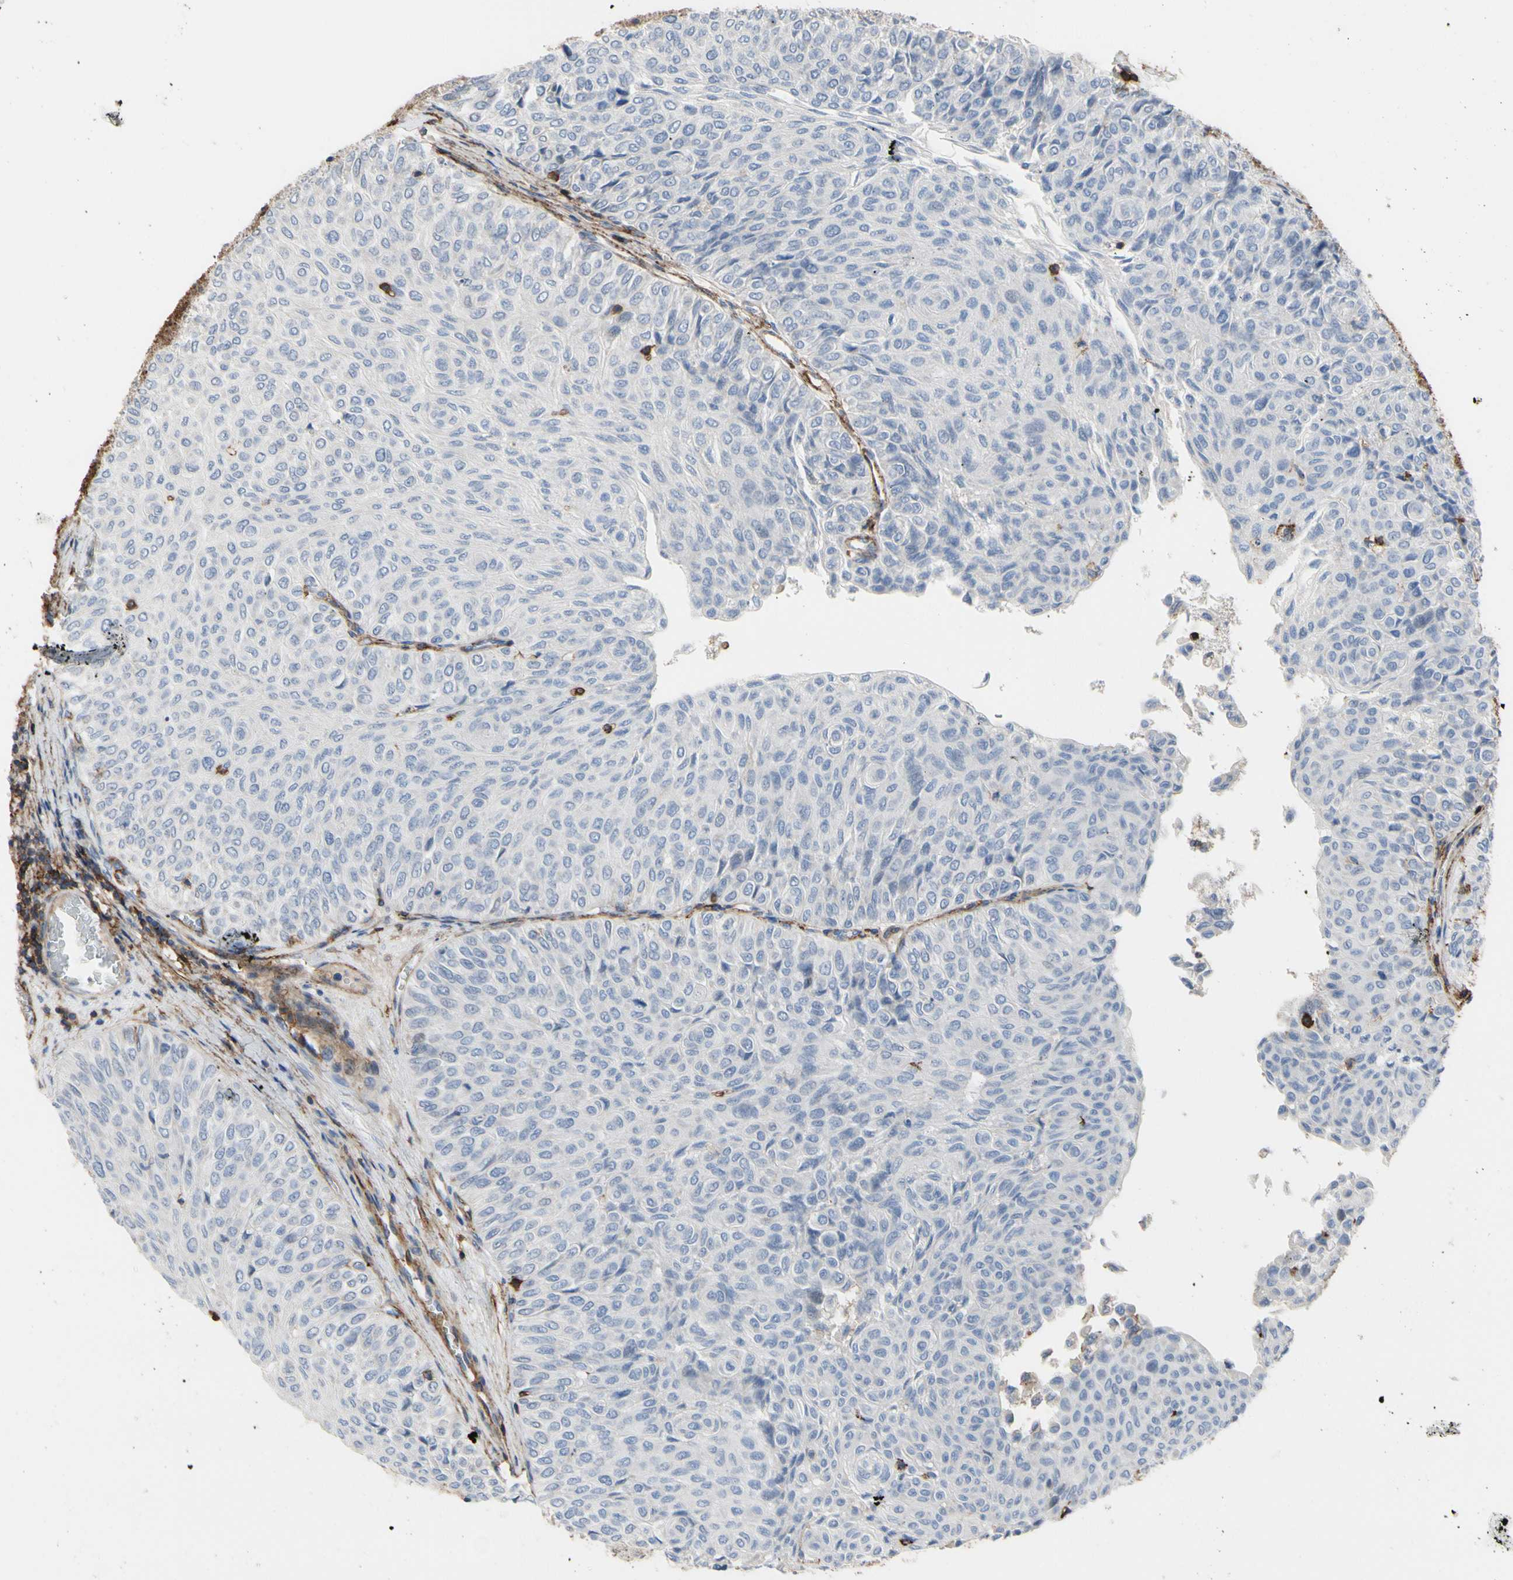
{"staining": {"intensity": "negative", "quantity": "none", "location": "none"}, "tissue": "urothelial cancer", "cell_type": "Tumor cells", "image_type": "cancer", "snomed": [{"axis": "morphology", "description": "Urothelial carcinoma, Low grade"}, {"axis": "topography", "description": "Urinary bladder"}], "caption": "Immunohistochemical staining of human low-grade urothelial carcinoma reveals no significant expression in tumor cells.", "gene": "ANXA6", "patient": {"sex": "male", "age": 78}}